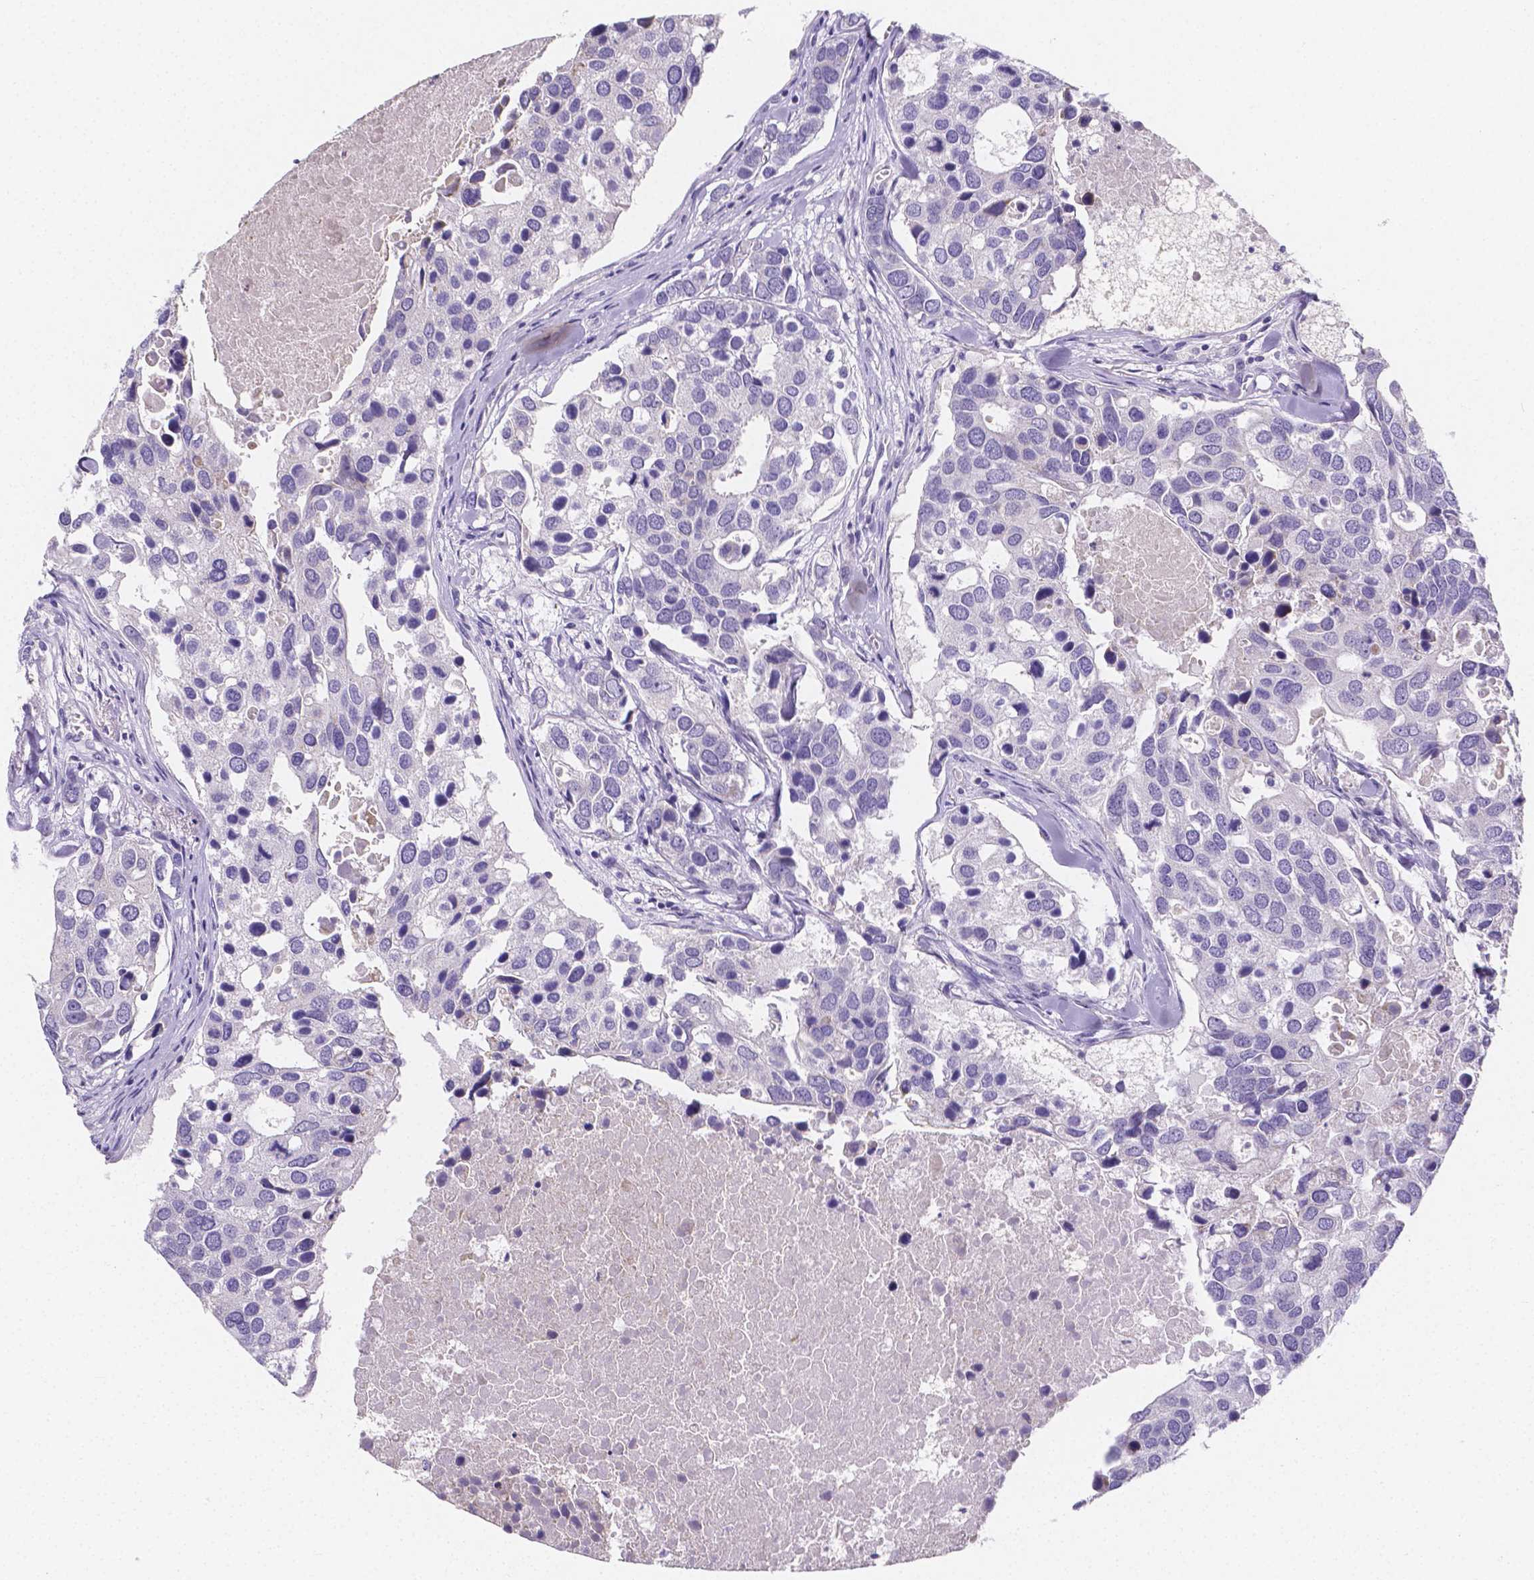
{"staining": {"intensity": "negative", "quantity": "none", "location": "none"}, "tissue": "breast cancer", "cell_type": "Tumor cells", "image_type": "cancer", "snomed": [{"axis": "morphology", "description": "Duct carcinoma"}, {"axis": "topography", "description": "Breast"}], "caption": "Image shows no significant protein staining in tumor cells of breast intraductal carcinoma.", "gene": "PLXNA4", "patient": {"sex": "female", "age": 83}}